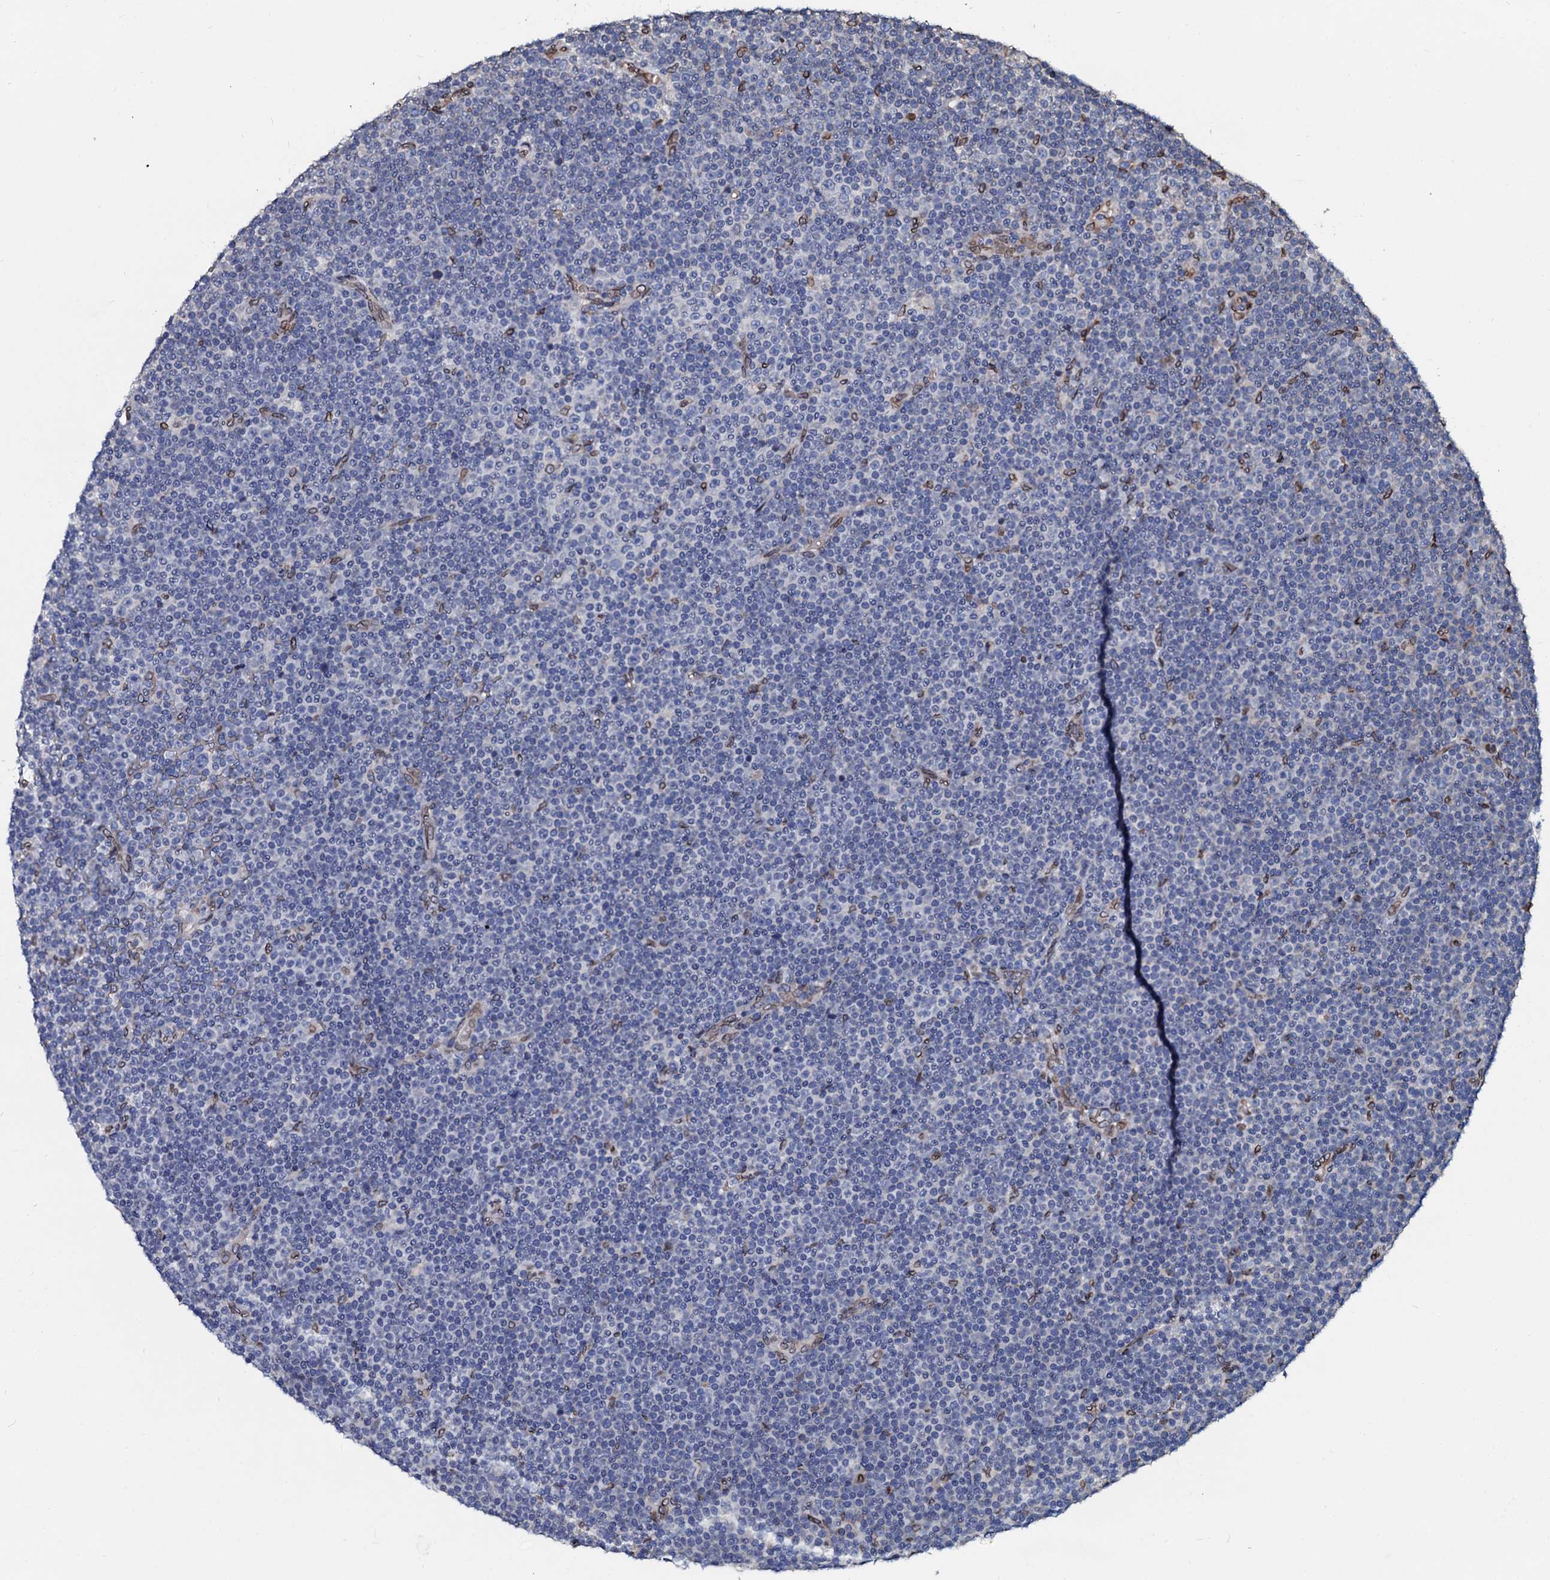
{"staining": {"intensity": "negative", "quantity": "none", "location": "none"}, "tissue": "lymphoma", "cell_type": "Tumor cells", "image_type": "cancer", "snomed": [{"axis": "morphology", "description": "Malignant lymphoma, non-Hodgkin's type, Low grade"}, {"axis": "topography", "description": "Lymph node"}], "caption": "The IHC photomicrograph has no significant staining in tumor cells of lymphoma tissue.", "gene": "NRP2", "patient": {"sex": "female", "age": 67}}